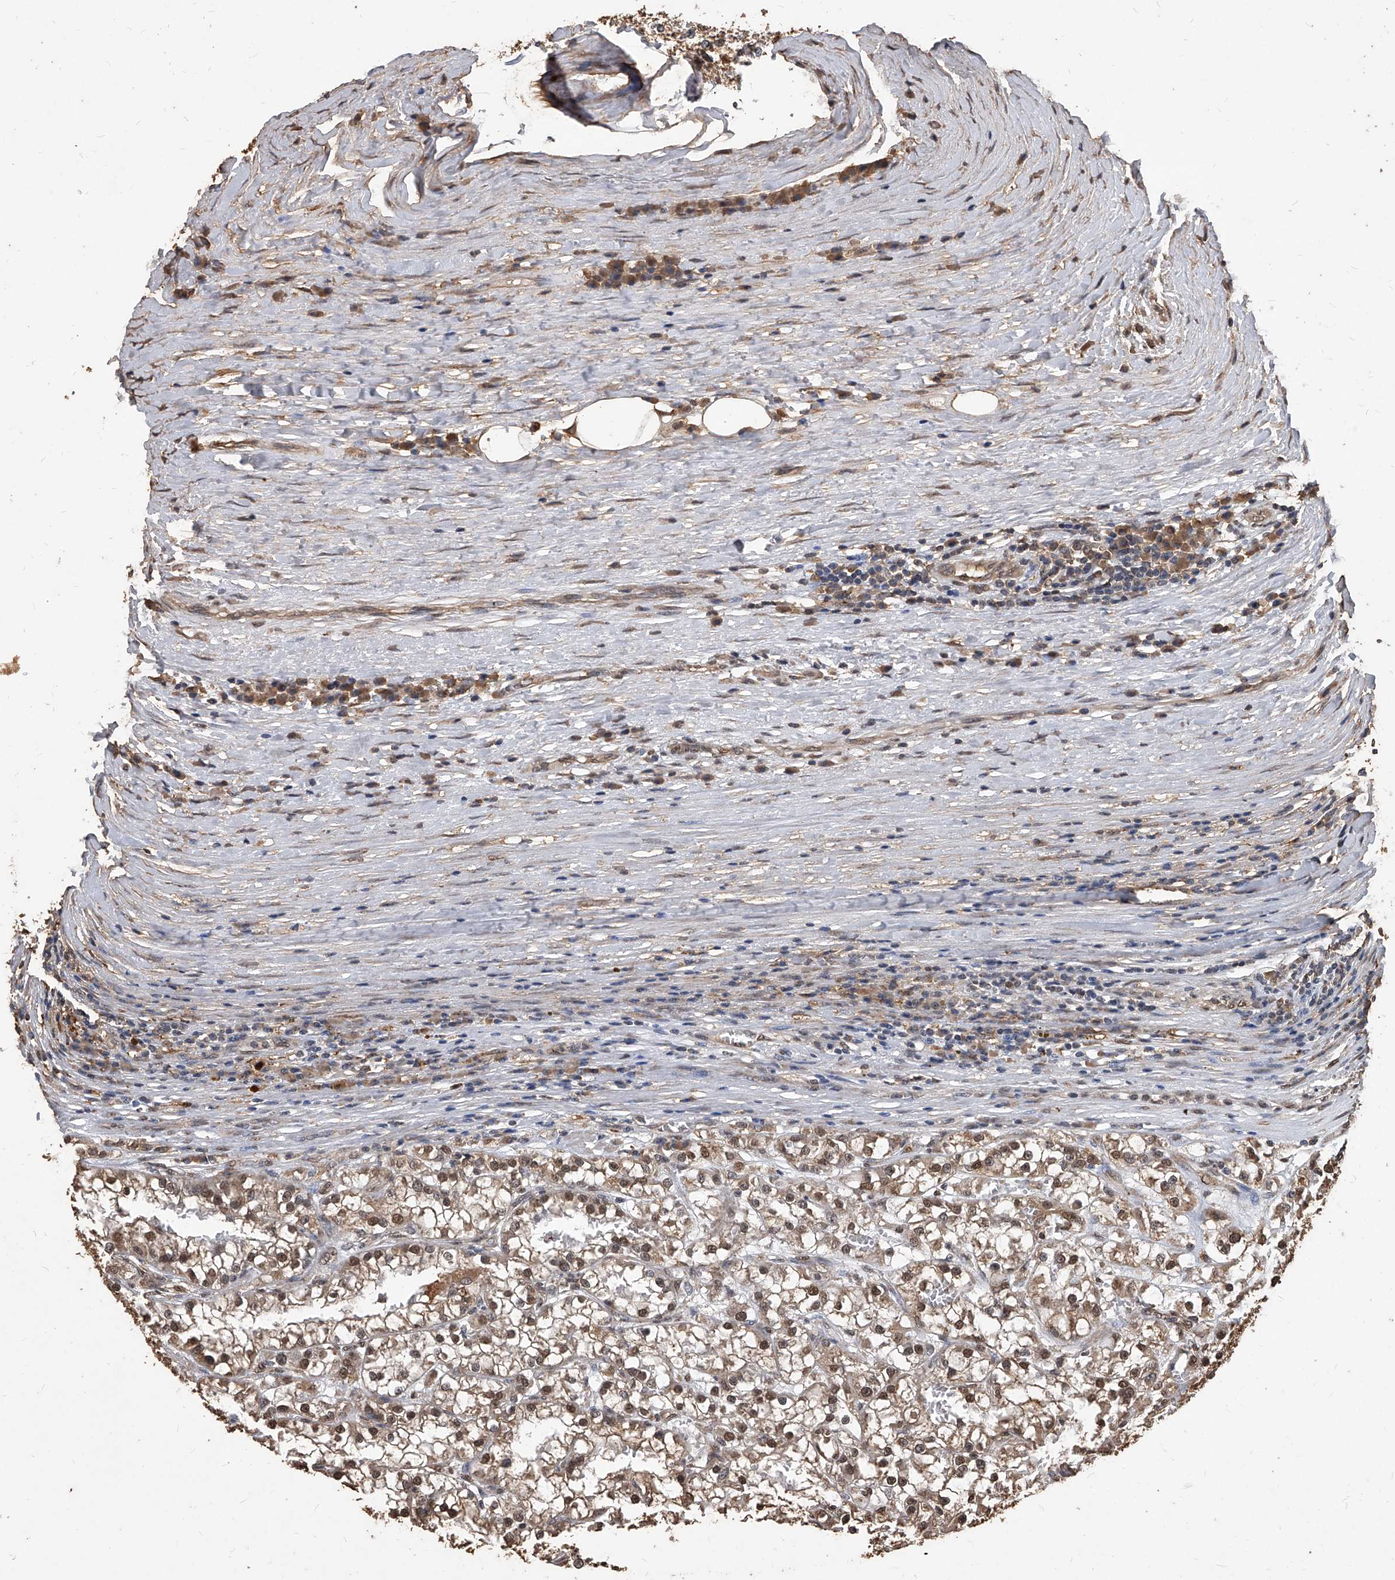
{"staining": {"intensity": "moderate", "quantity": ">75%", "location": "cytoplasmic/membranous,nuclear"}, "tissue": "renal cancer", "cell_type": "Tumor cells", "image_type": "cancer", "snomed": [{"axis": "morphology", "description": "Adenocarcinoma, NOS"}, {"axis": "topography", "description": "Kidney"}], "caption": "Protein analysis of renal adenocarcinoma tissue reveals moderate cytoplasmic/membranous and nuclear staining in approximately >75% of tumor cells. (IHC, brightfield microscopy, high magnification).", "gene": "FBXL4", "patient": {"sex": "female", "age": 52}}